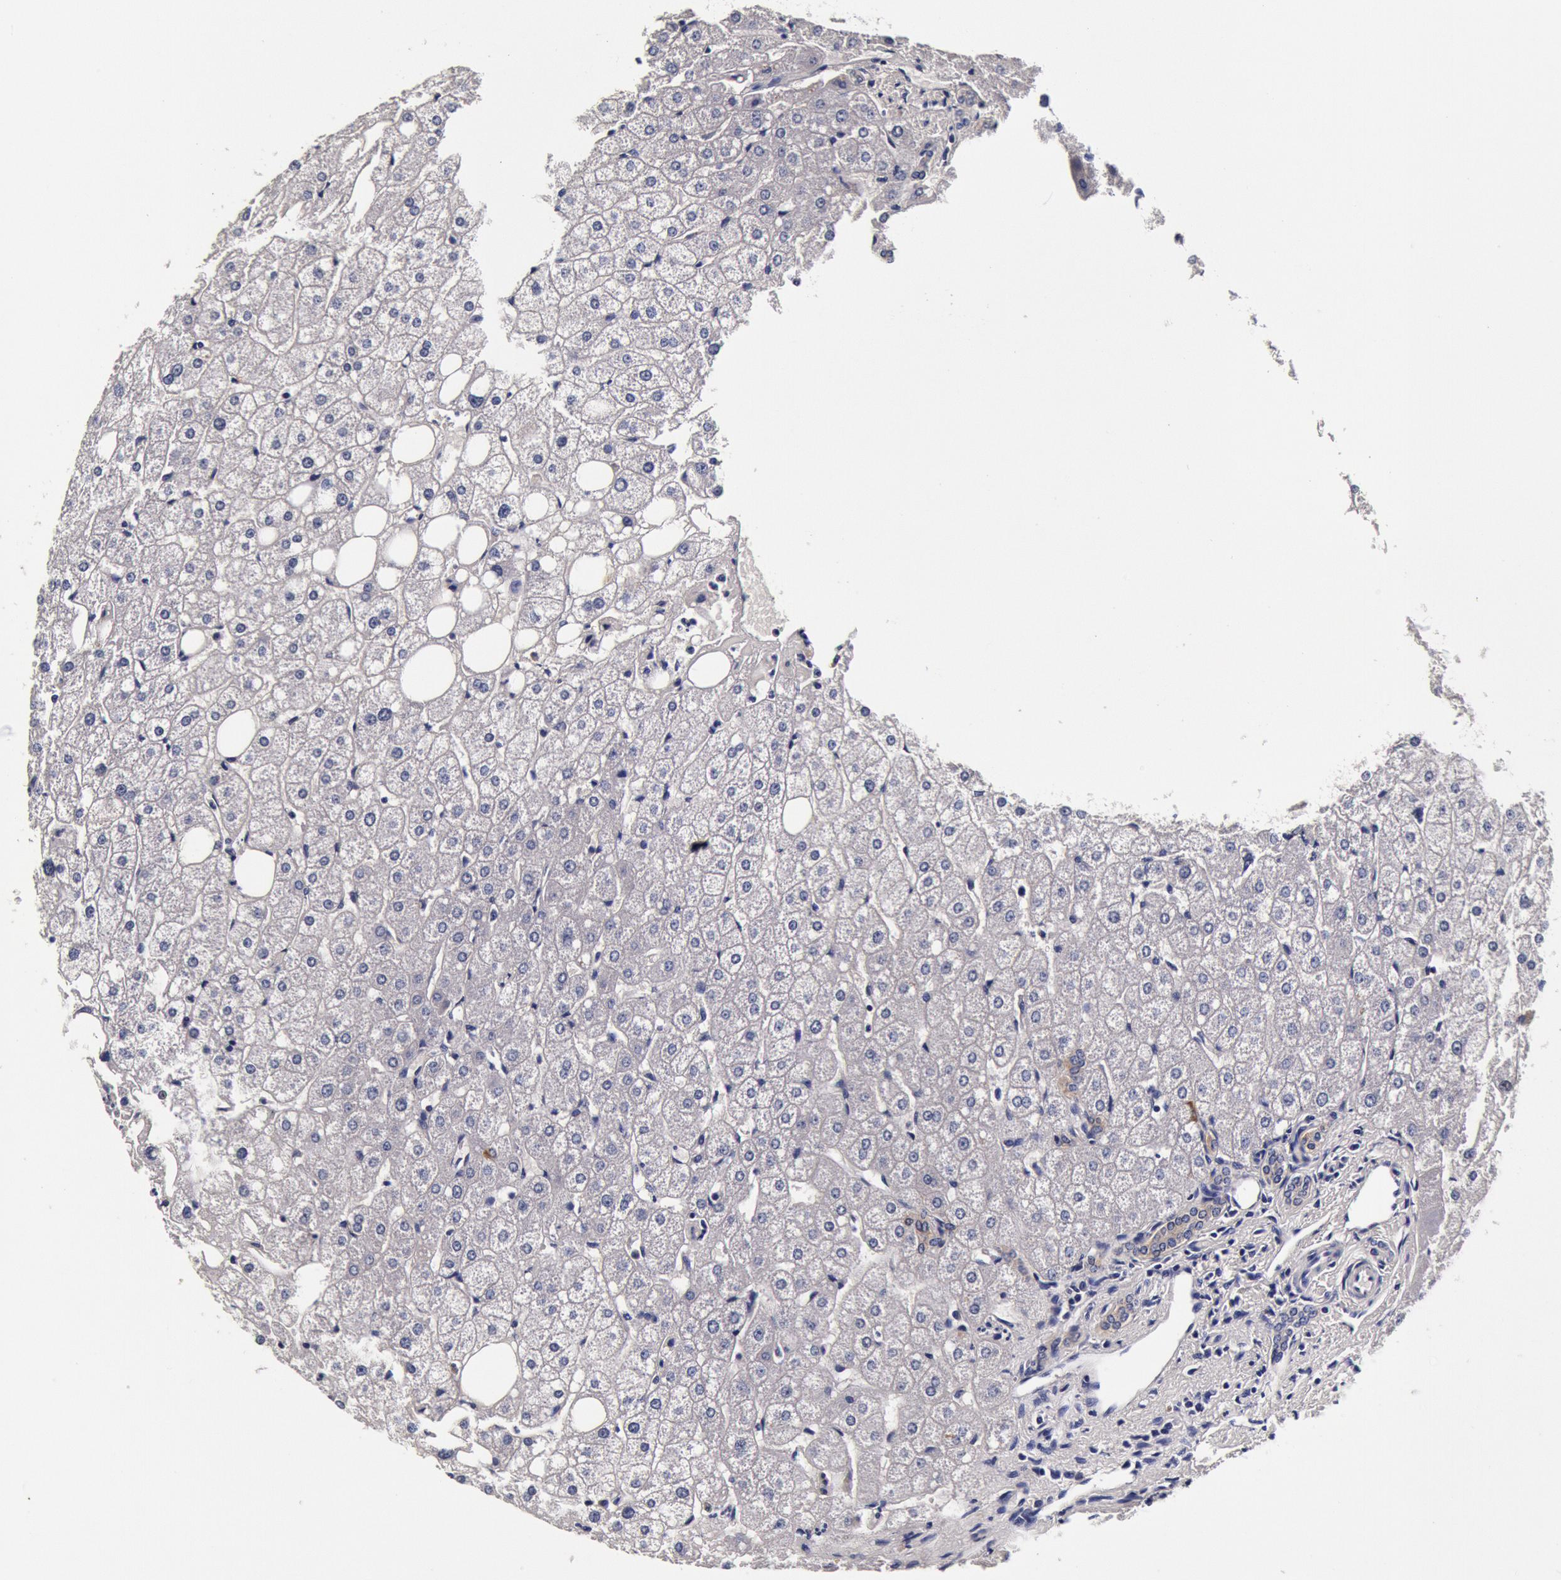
{"staining": {"intensity": "negative", "quantity": "none", "location": "none"}, "tissue": "liver", "cell_type": "Cholangiocytes", "image_type": "normal", "snomed": [{"axis": "morphology", "description": "Normal tissue, NOS"}, {"axis": "topography", "description": "Liver"}], "caption": "DAB (3,3'-diaminobenzidine) immunohistochemical staining of normal human liver reveals no significant positivity in cholangiocytes.", "gene": "CCDC22", "patient": {"sex": "male", "age": 35}}